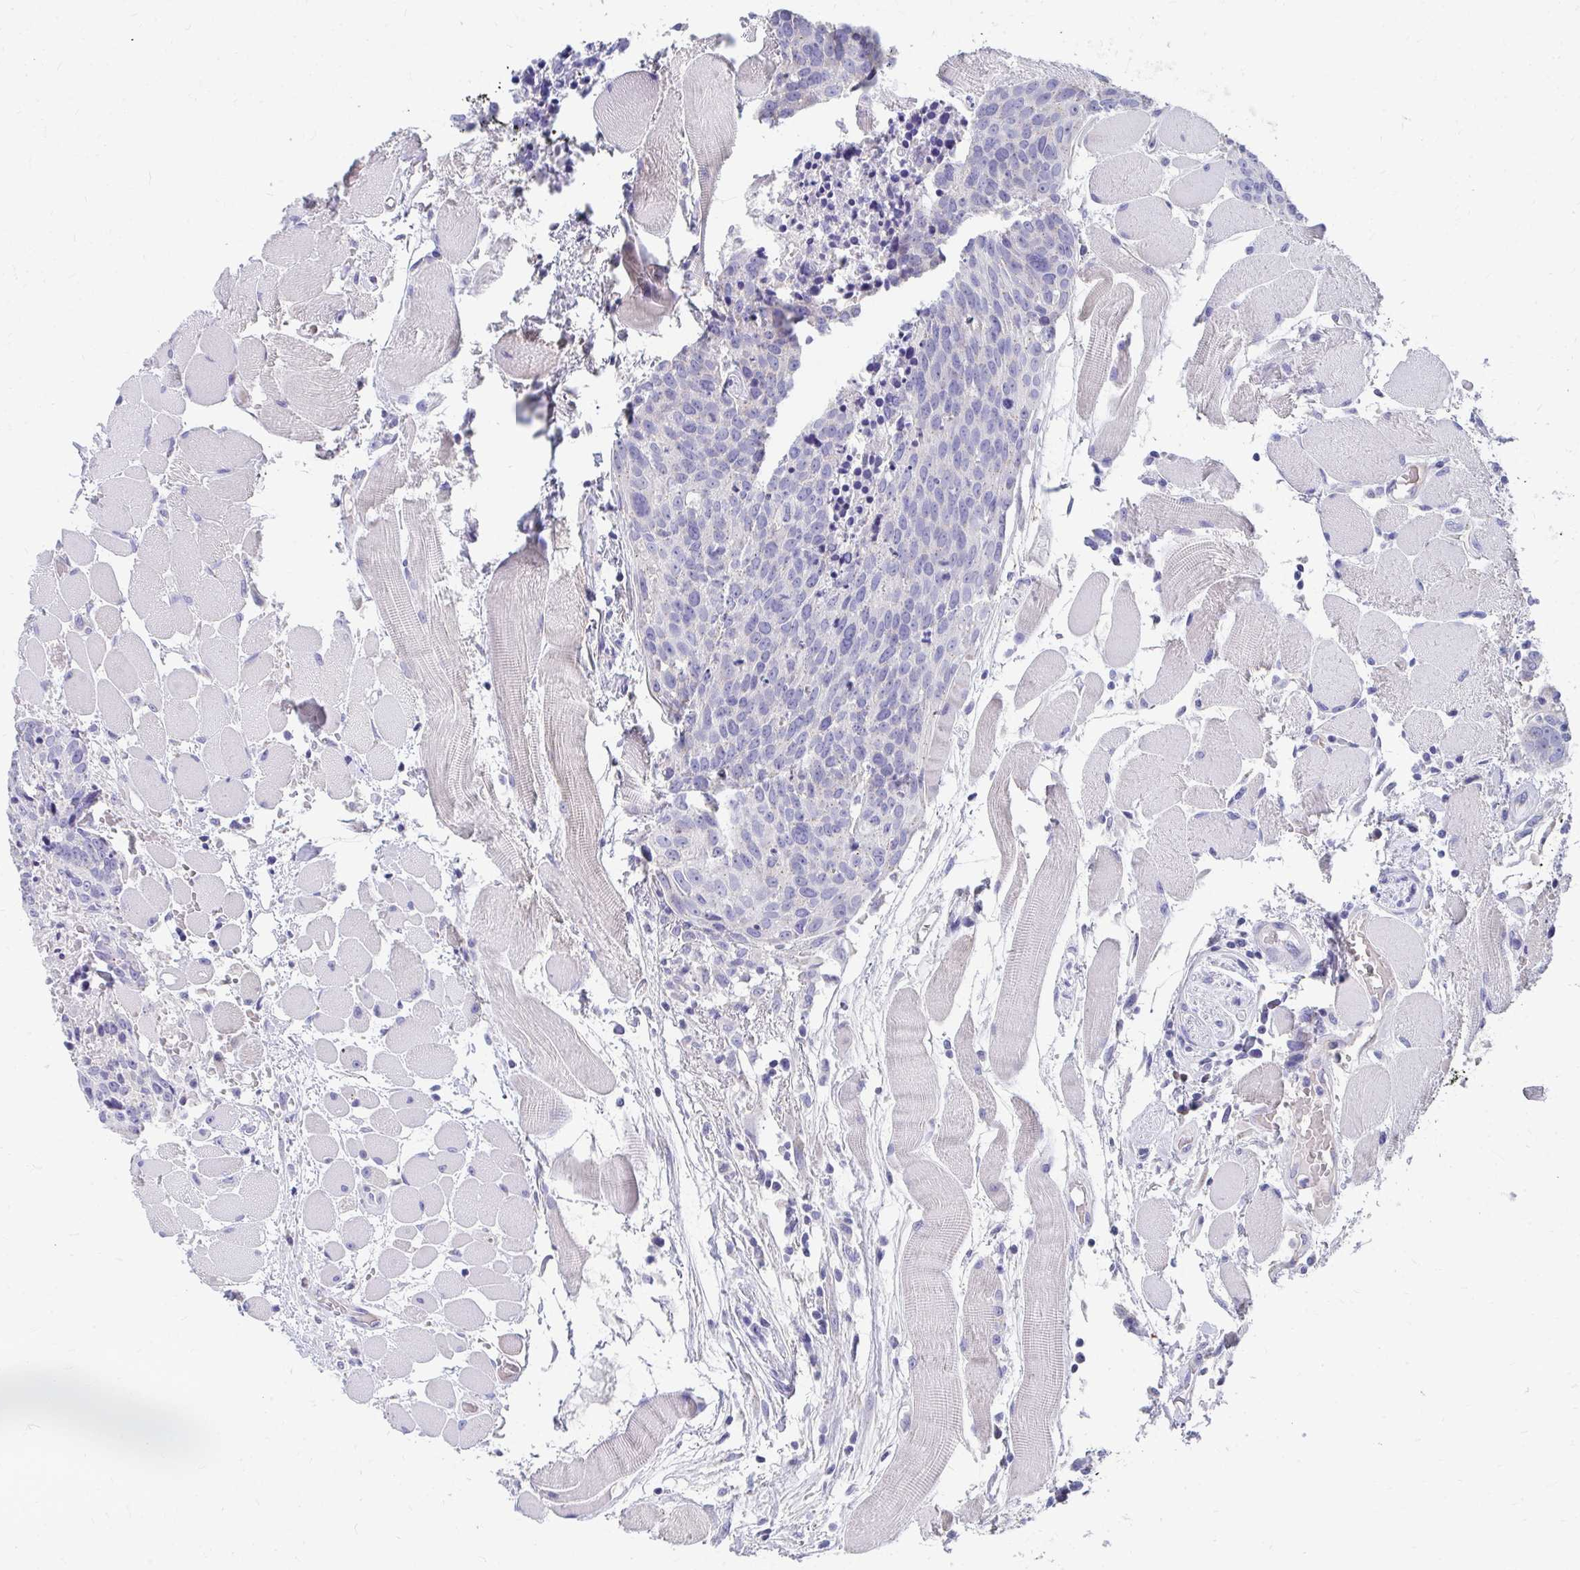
{"staining": {"intensity": "negative", "quantity": "none", "location": "none"}, "tissue": "head and neck cancer", "cell_type": "Tumor cells", "image_type": "cancer", "snomed": [{"axis": "morphology", "description": "Squamous cell carcinoma, NOS"}, {"axis": "topography", "description": "Oral tissue"}, {"axis": "topography", "description": "Head-Neck"}], "caption": "Head and neck cancer was stained to show a protein in brown. There is no significant staining in tumor cells. Nuclei are stained in blue.", "gene": "TMPRSS2", "patient": {"sex": "male", "age": 64}}